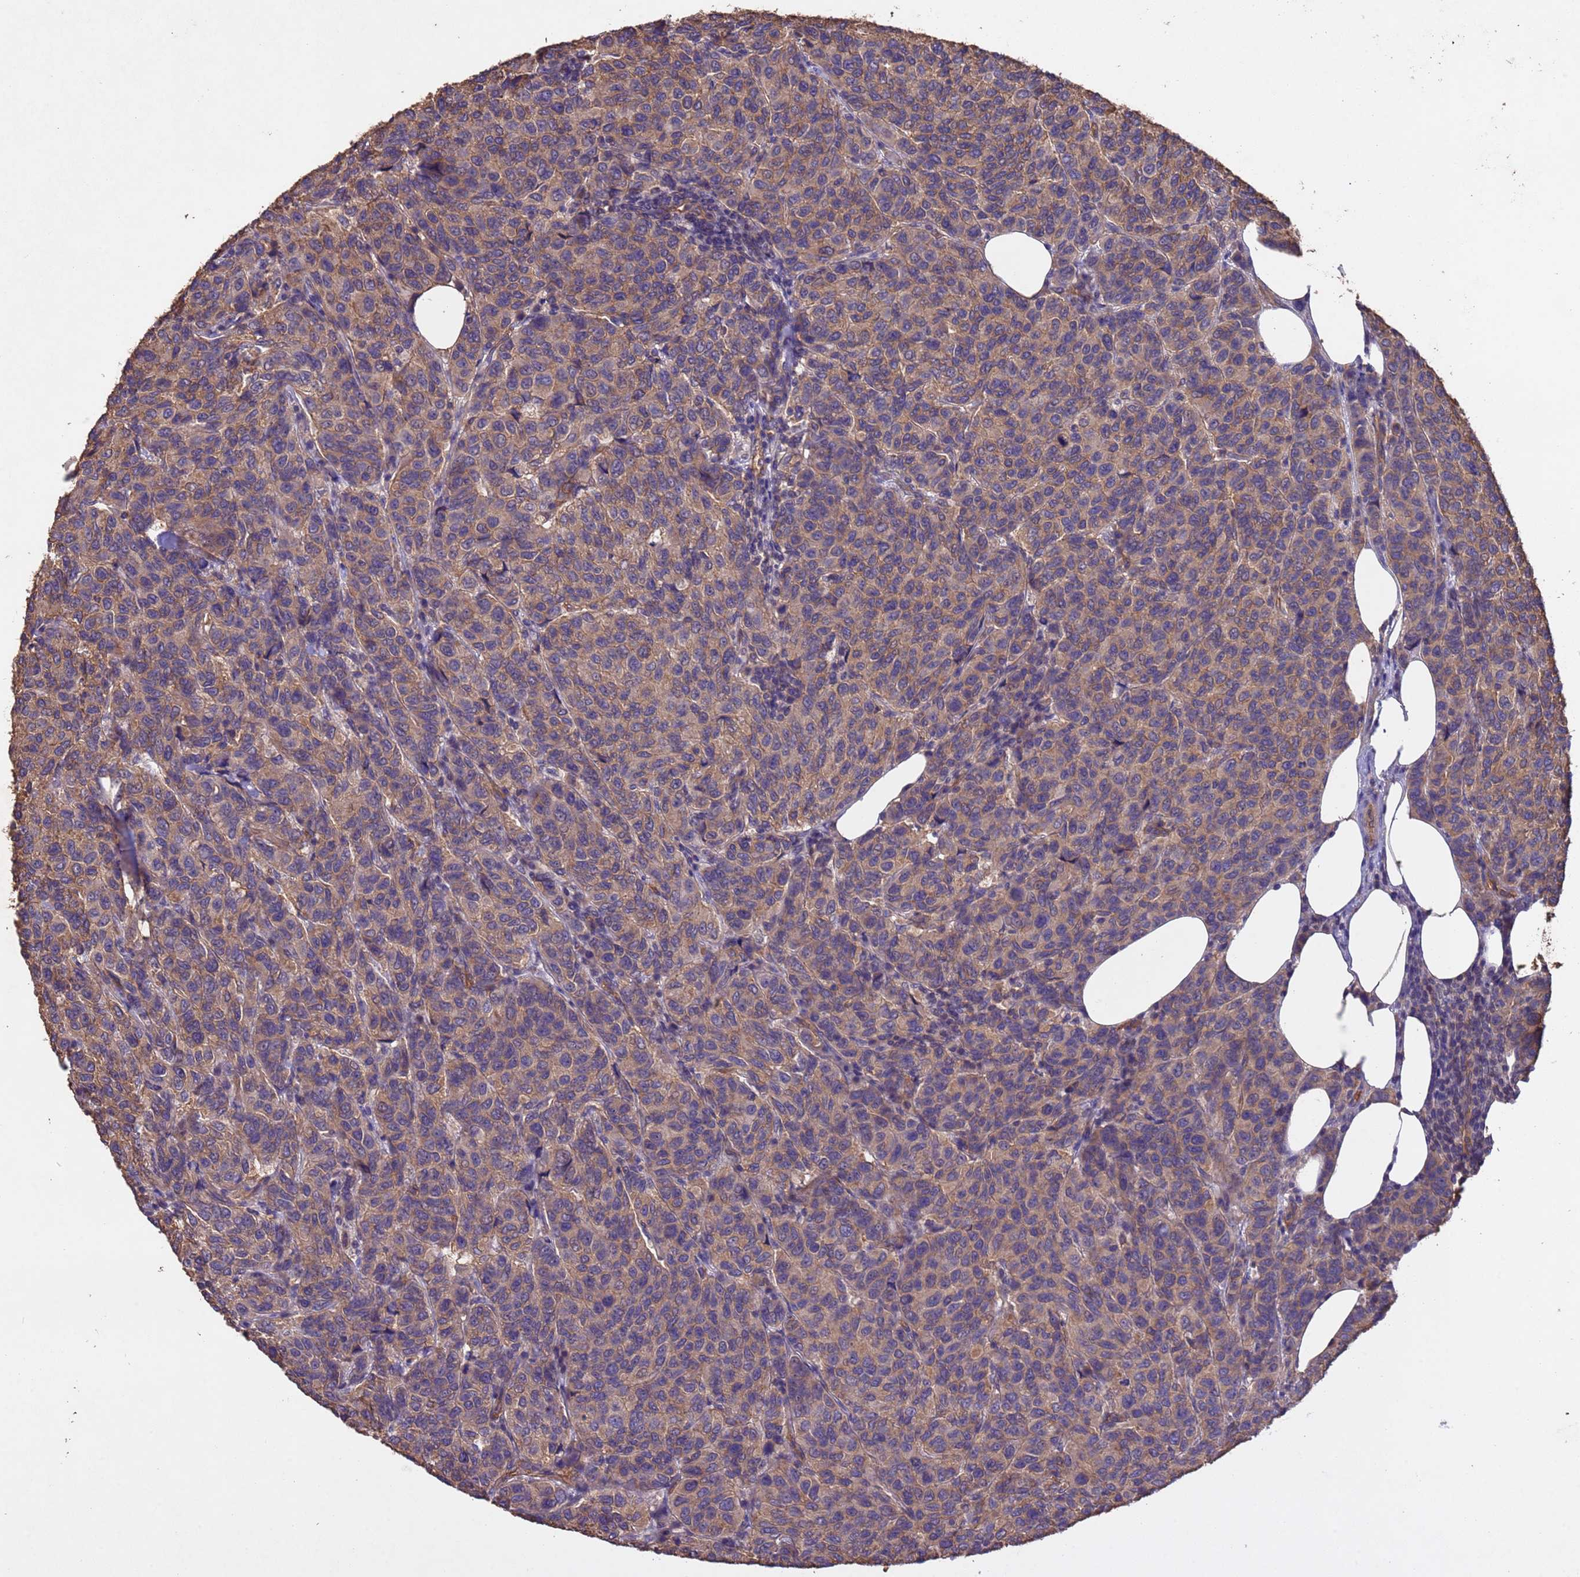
{"staining": {"intensity": "moderate", "quantity": ">75%", "location": "cytoplasmic/membranous"}, "tissue": "breast cancer", "cell_type": "Tumor cells", "image_type": "cancer", "snomed": [{"axis": "morphology", "description": "Duct carcinoma"}, {"axis": "topography", "description": "Breast"}], "caption": "Immunohistochemical staining of human breast infiltrating ductal carcinoma shows medium levels of moderate cytoplasmic/membranous staining in about >75% of tumor cells. The protein is stained brown, and the nuclei are stained in blue (DAB (3,3'-diaminobenzidine) IHC with brightfield microscopy, high magnification).", "gene": "MTX3", "patient": {"sex": "female", "age": 55}}